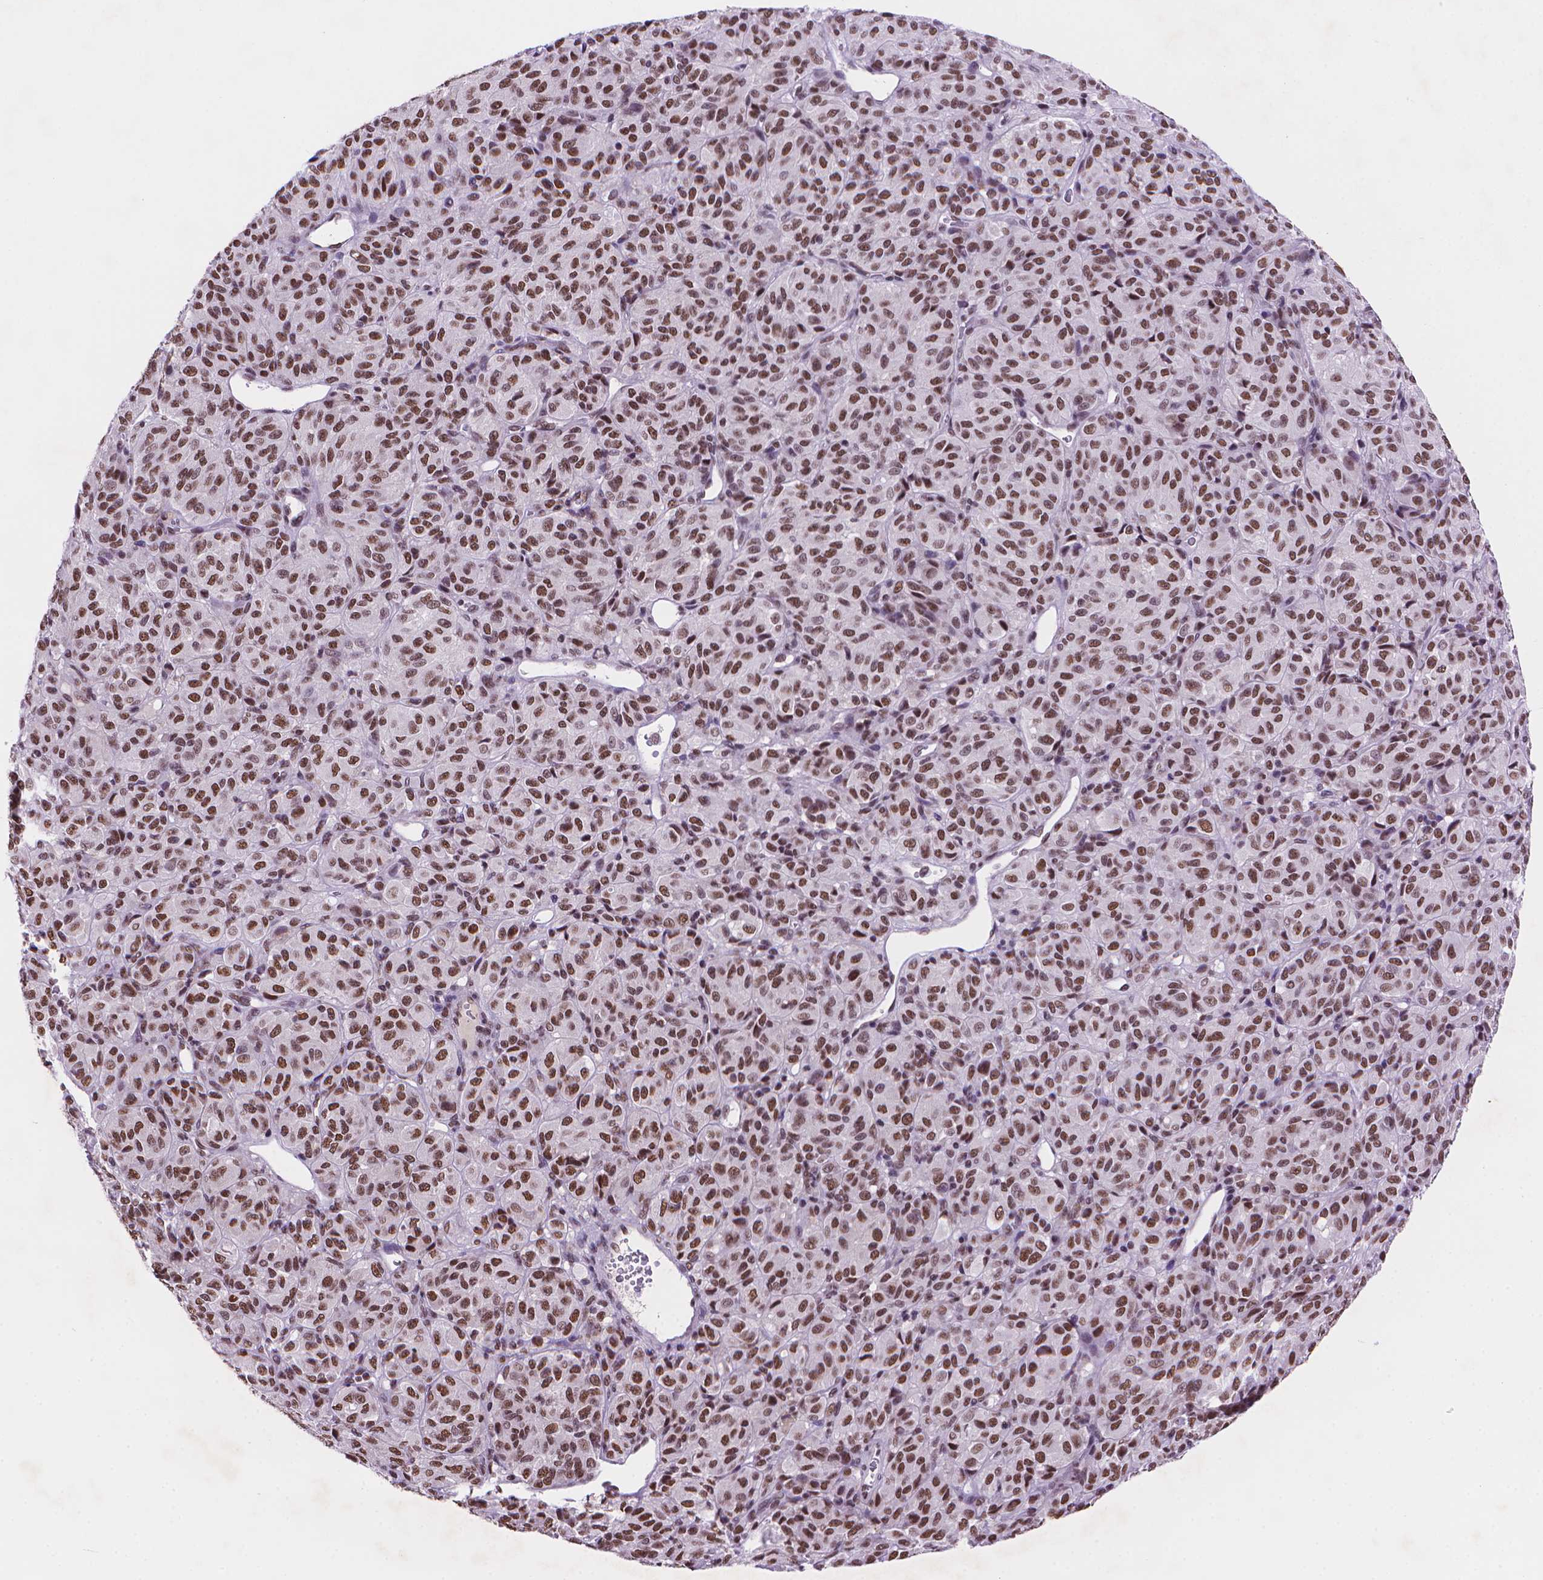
{"staining": {"intensity": "moderate", "quantity": ">75%", "location": "nuclear"}, "tissue": "melanoma", "cell_type": "Tumor cells", "image_type": "cancer", "snomed": [{"axis": "morphology", "description": "Malignant melanoma, Metastatic site"}, {"axis": "topography", "description": "Brain"}], "caption": "Immunohistochemical staining of melanoma displays medium levels of moderate nuclear protein positivity in about >75% of tumor cells.", "gene": "RPA4", "patient": {"sex": "female", "age": 56}}